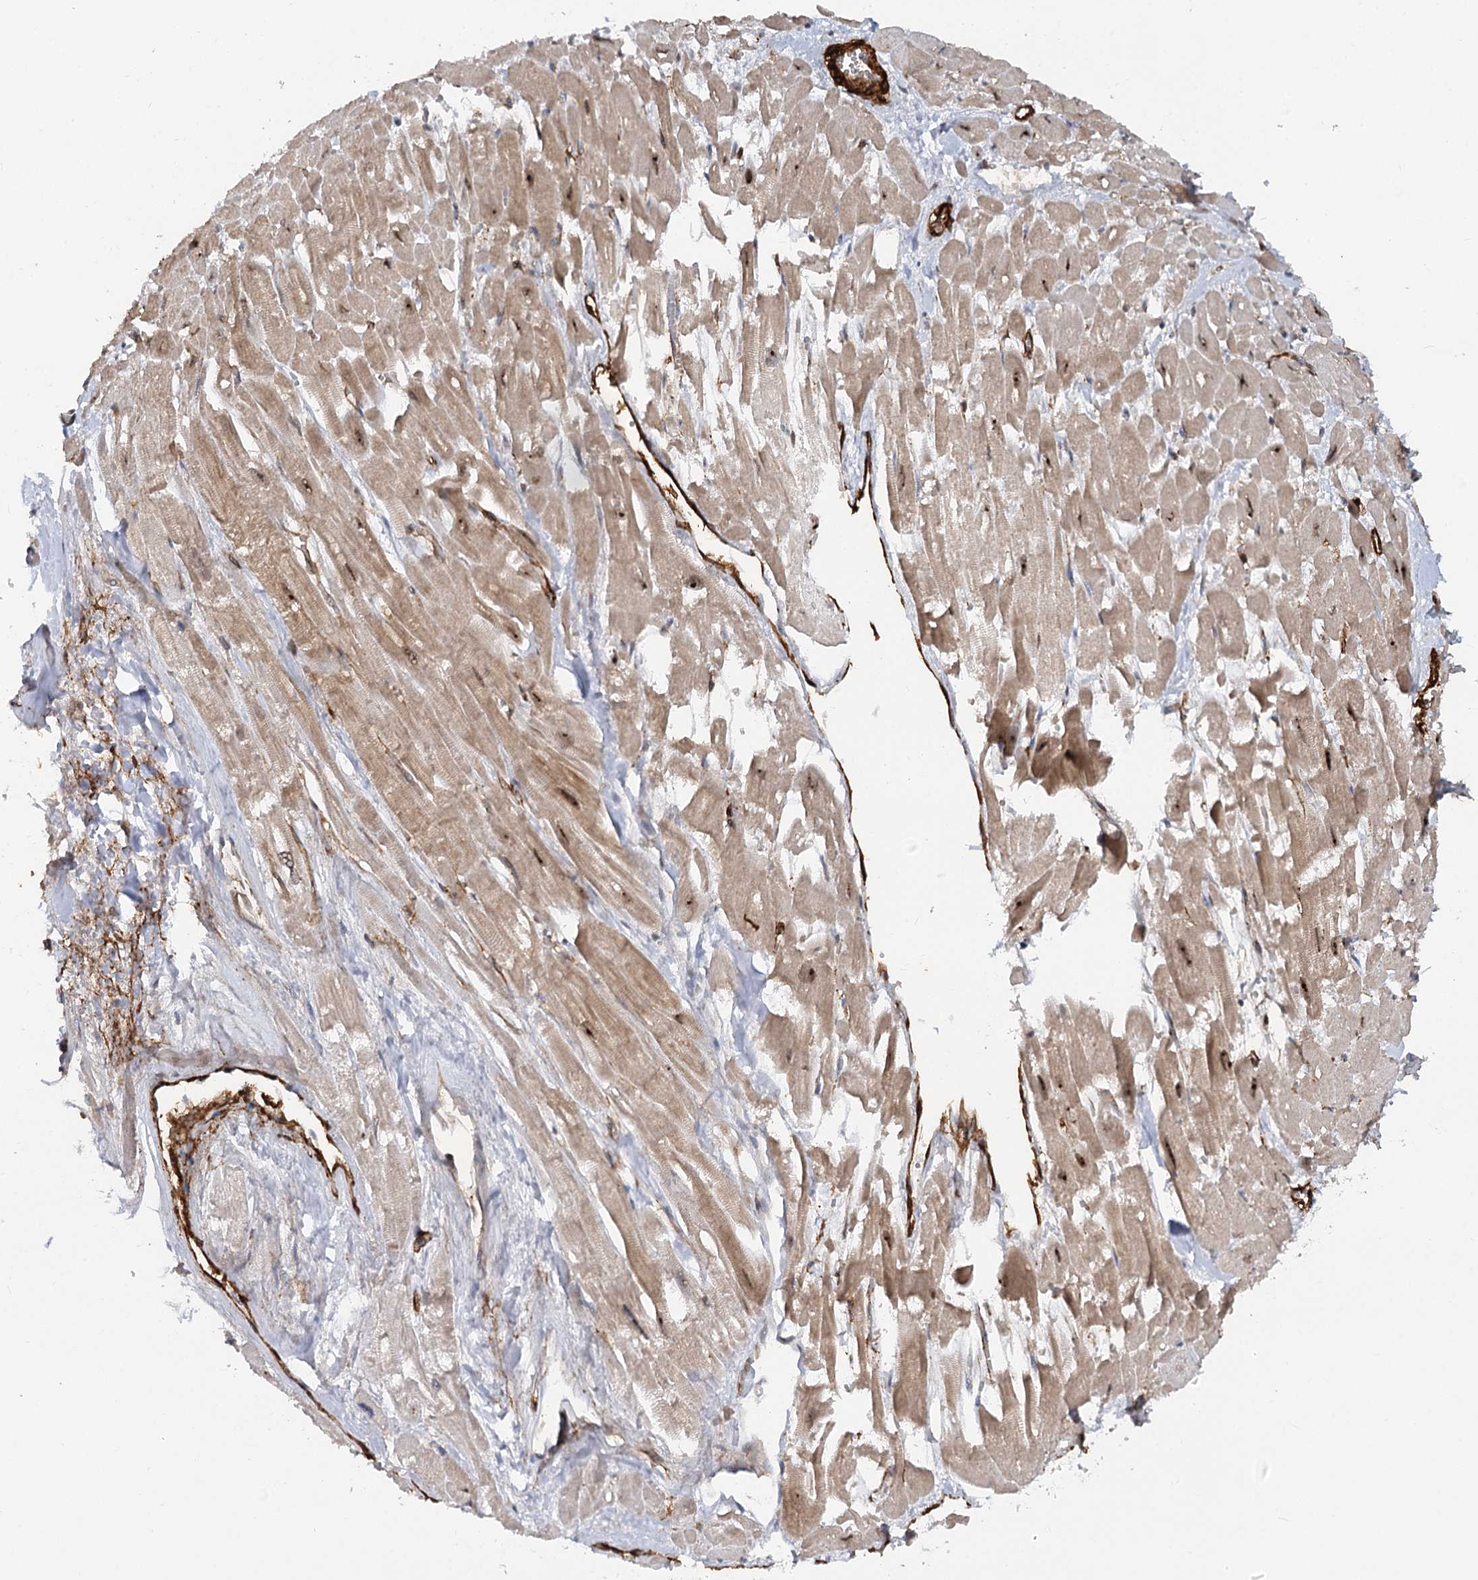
{"staining": {"intensity": "moderate", "quantity": ">75%", "location": "cytoplasmic/membranous,nuclear"}, "tissue": "heart muscle", "cell_type": "Cardiomyocytes", "image_type": "normal", "snomed": [{"axis": "morphology", "description": "Normal tissue, NOS"}, {"axis": "topography", "description": "Heart"}], "caption": "This micrograph exhibits immunohistochemistry (IHC) staining of normal human heart muscle, with medium moderate cytoplasmic/membranous,nuclear positivity in about >75% of cardiomyocytes.", "gene": "GNL3L", "patient": {"sex": "male", "age": 54}}